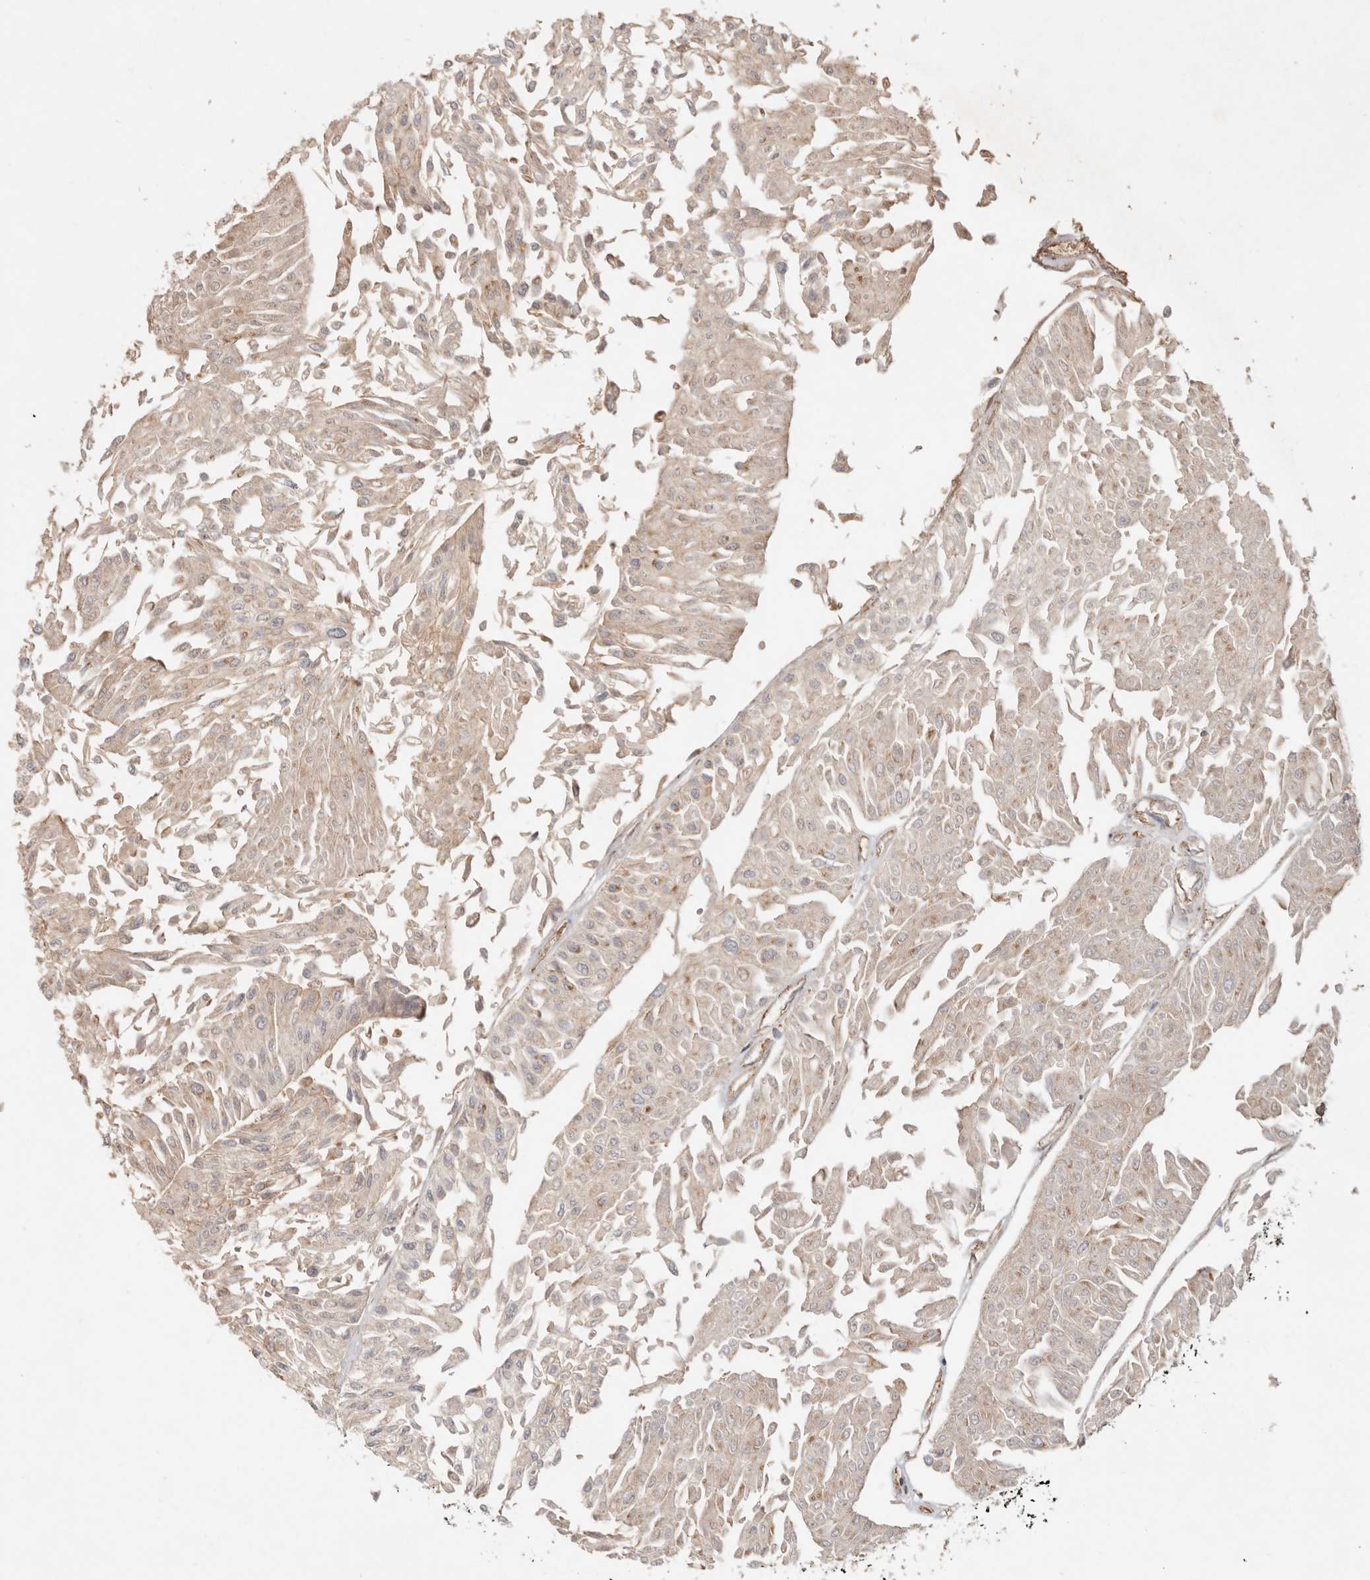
{"staining": {"intensity": "weak", "quantity": ">75%", "location": "cytoplasmic/membranous"}, "tissue": "urothelial cancer", "cell_type": "Tumor cells", "image_type": "cancer", "snomed": [{"axis": "morphology", "description": "Urothelial carcinoma, Low grade"}, {"axis": "topography", "description": "Urinary bladder"}], "caption": "IHC (DAB (3,3'-diaminobenzidine)) staining of human urothelial carcinoma (low-grade) reveals weak cytoplasmic/membranous protein staining in approximately >75% of tumor cells. (brown staining indicates protein expression, while blue staining denotes nuclei).", "gene": "ARHGEF10L", "patient": {"sex": "male", "age": 67}}